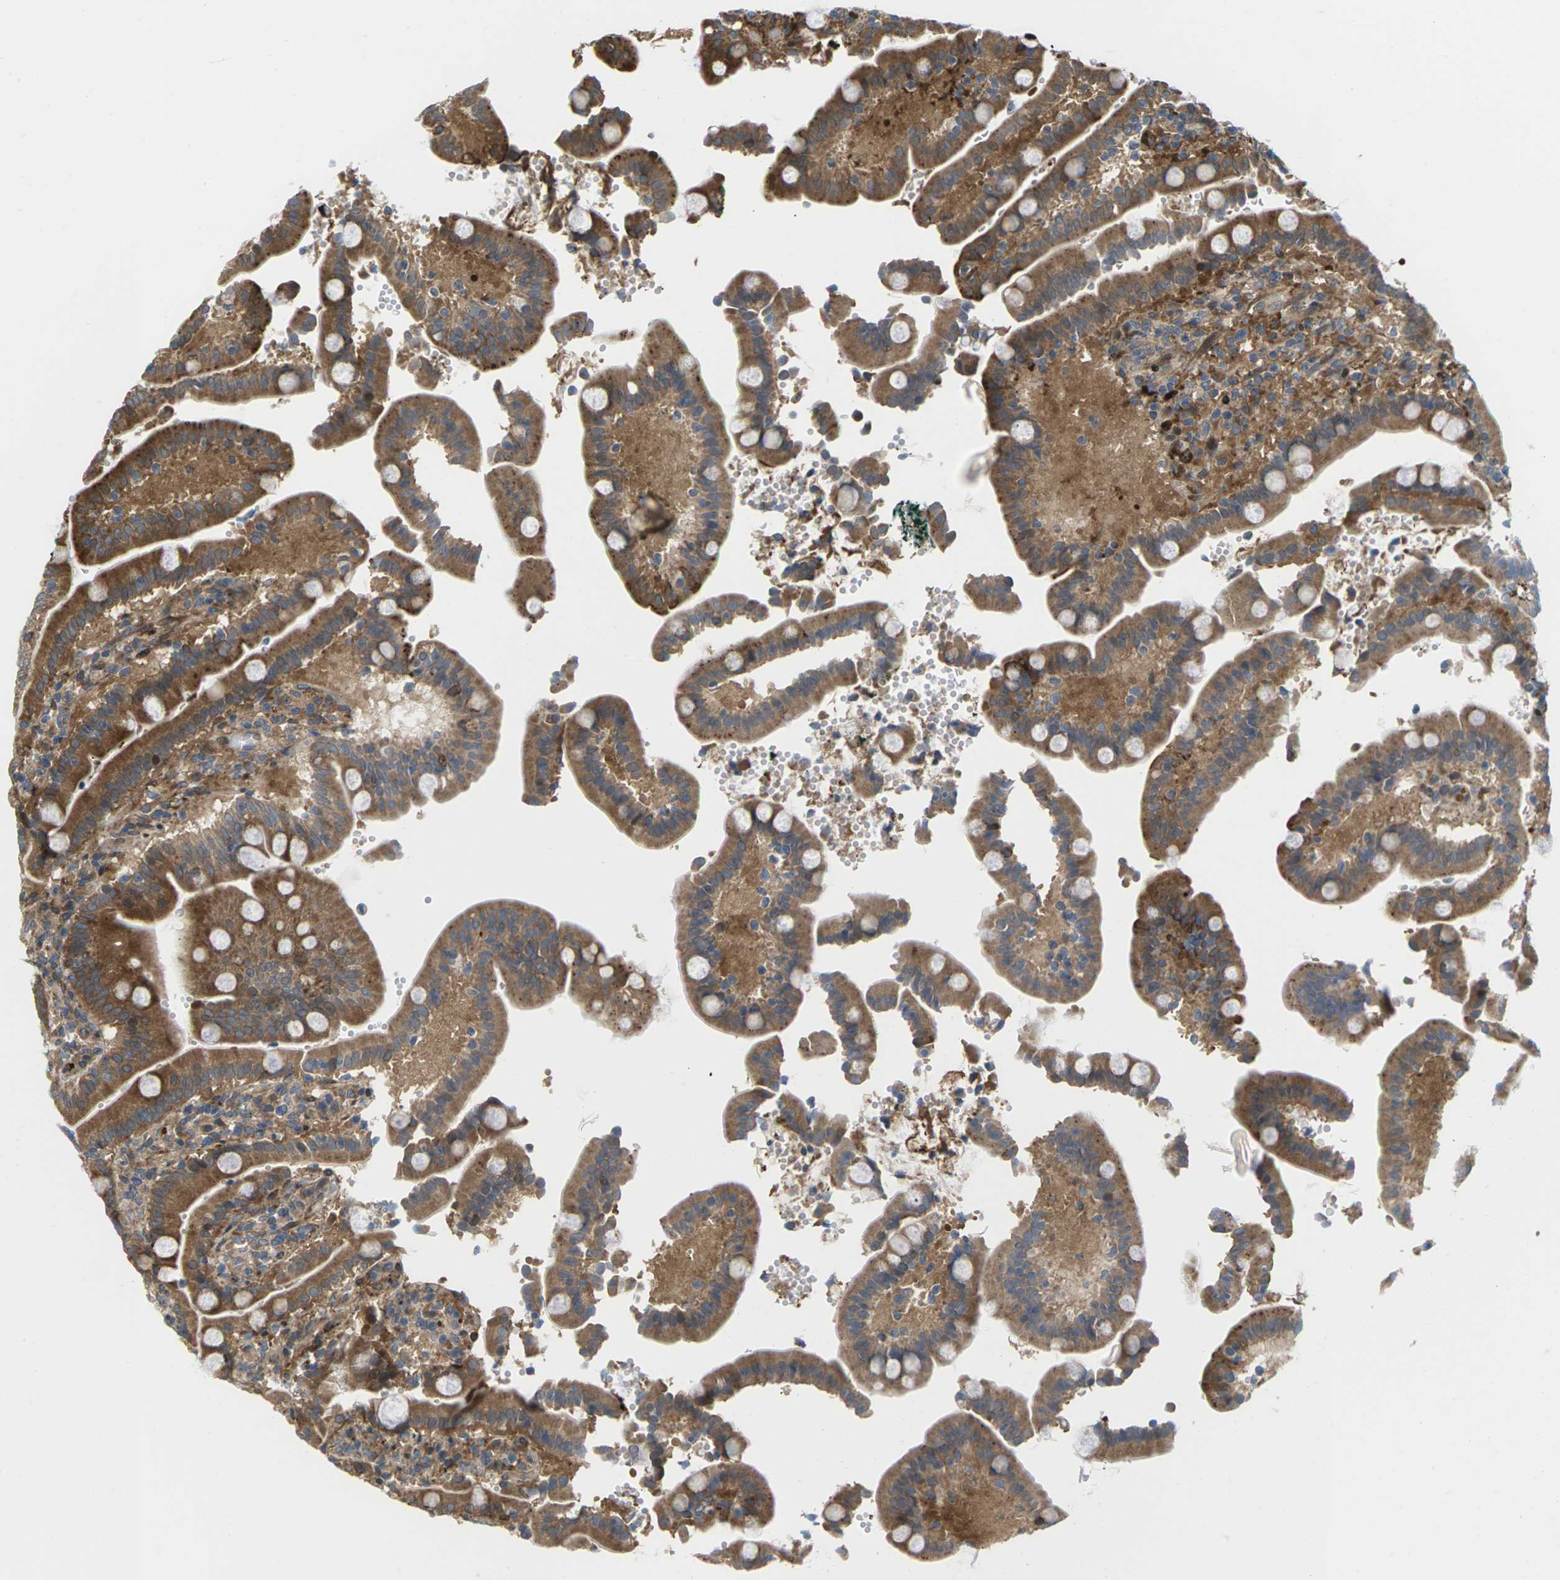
{"staining": {"intensity": "strong", "quantity": ">75%", "location": "cytoplasmic/membranous"}, "tissue": "duodenum", "cell_type": "Glandular cells", "image_type": "normal", "snomed": [{"axis": "morphology", "description": "Normal tissue, NOS"}, {"axis": "topography", "description": "Small intestine, NOS"}], "caption": "Strong cytoplasmic/membranous staining is appreciated in approximately >75% of glandular cells in normal duodenum.", "gene": "ROBO1", "patient": {"sex": "female", "age": 71}}